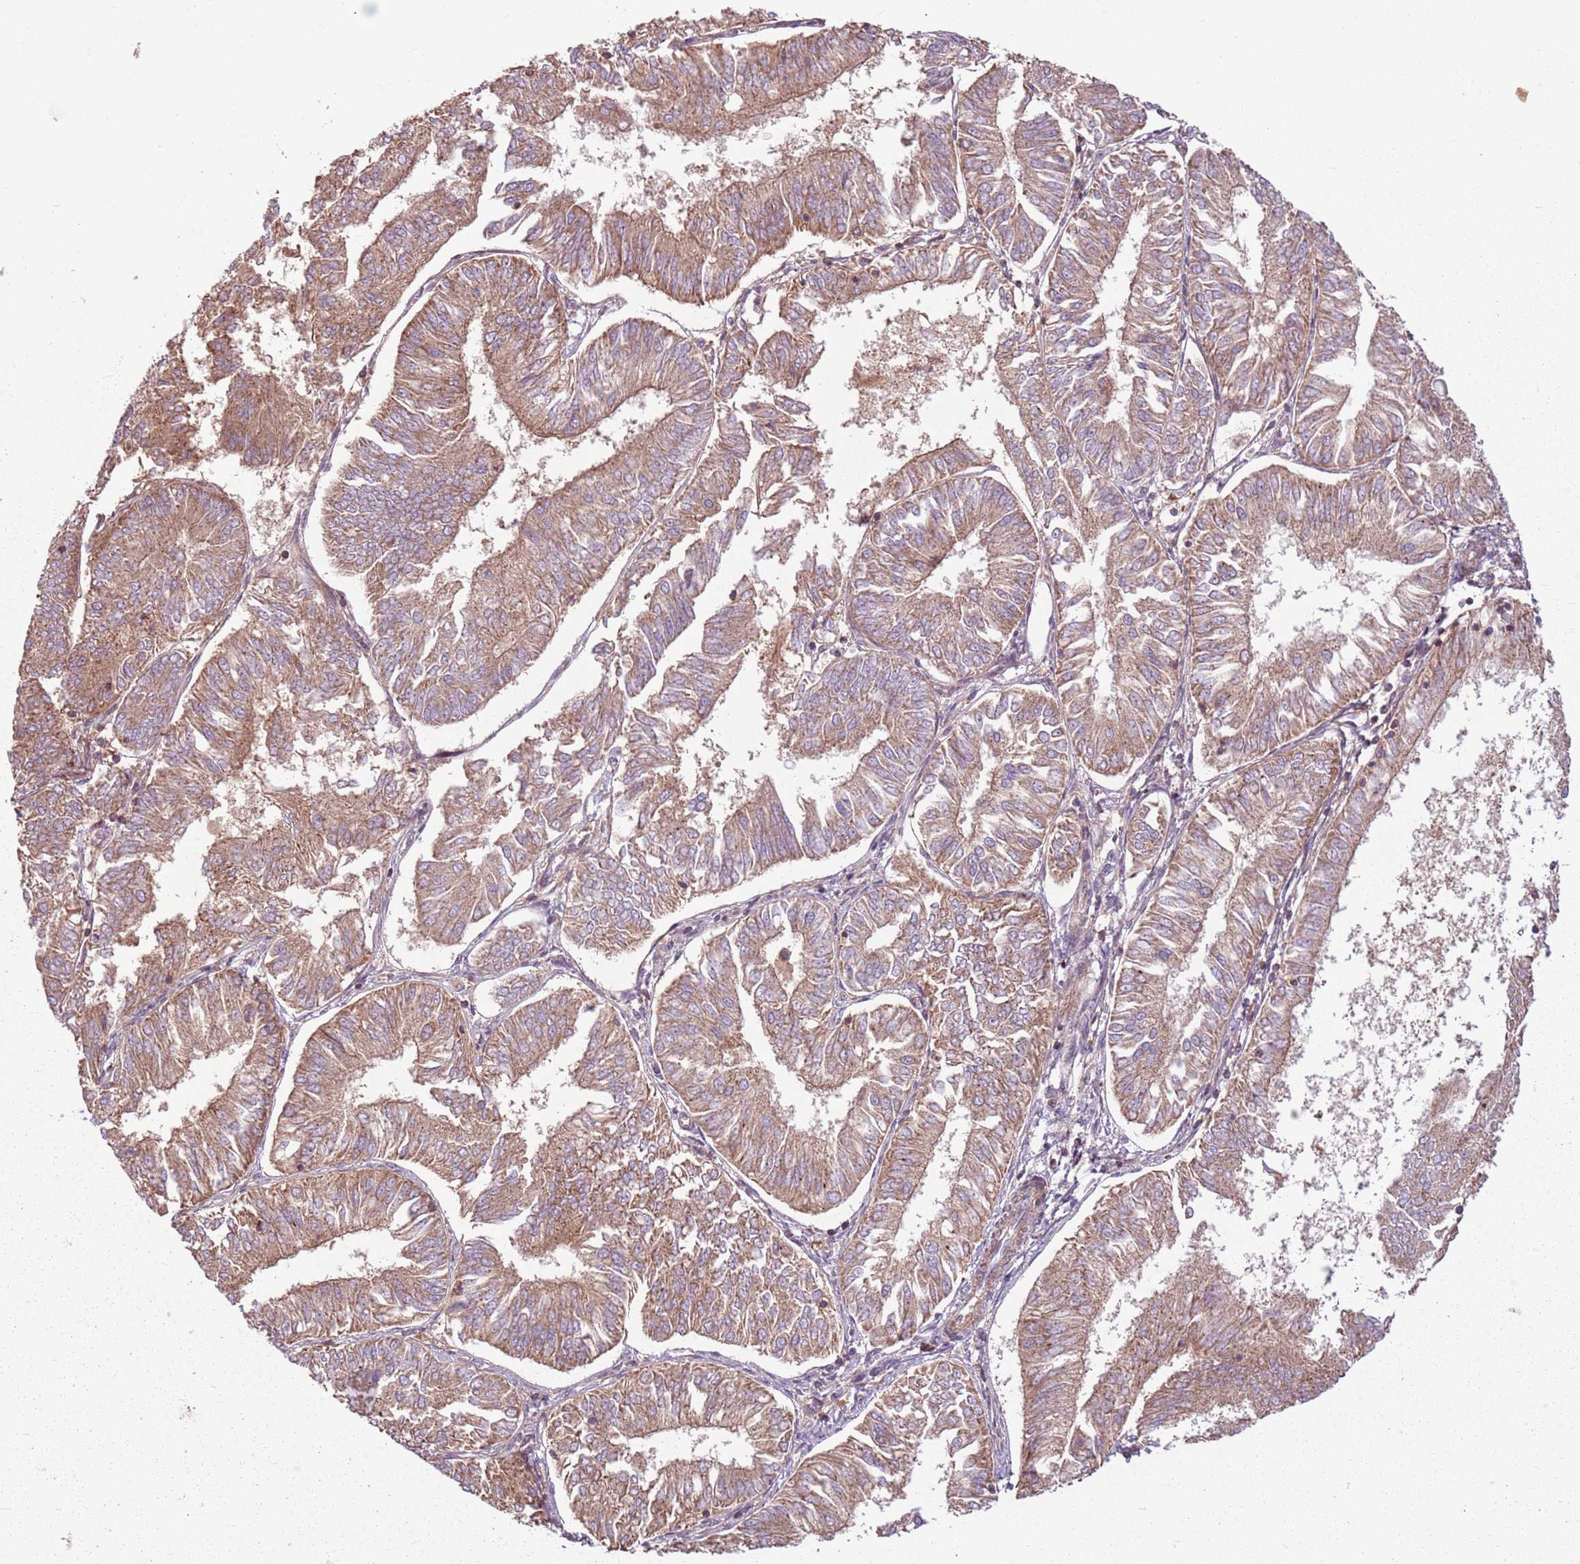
{"staining": {"intensity": "moderate", "quantity": ">75%", "location": "cytoplasmic/membranous"}, "tissue": "endometrial cancer", "cell_type": "Tumor cells", "image_type": "cancer", "snomed": [{"axis": "morphology", "description": "Adenocarcinoma, NOS"}, {"axis": "topography", "description": "Endometrium"}], "caption": "Human adenocarcinoma (endometrial) stained for a protein (brown) shows moderate cytoplasmic/membranous positive expression in about >75% of tumor cells.", "gene": "RPL21", "patient": {"sex": "female", "age": 58}}